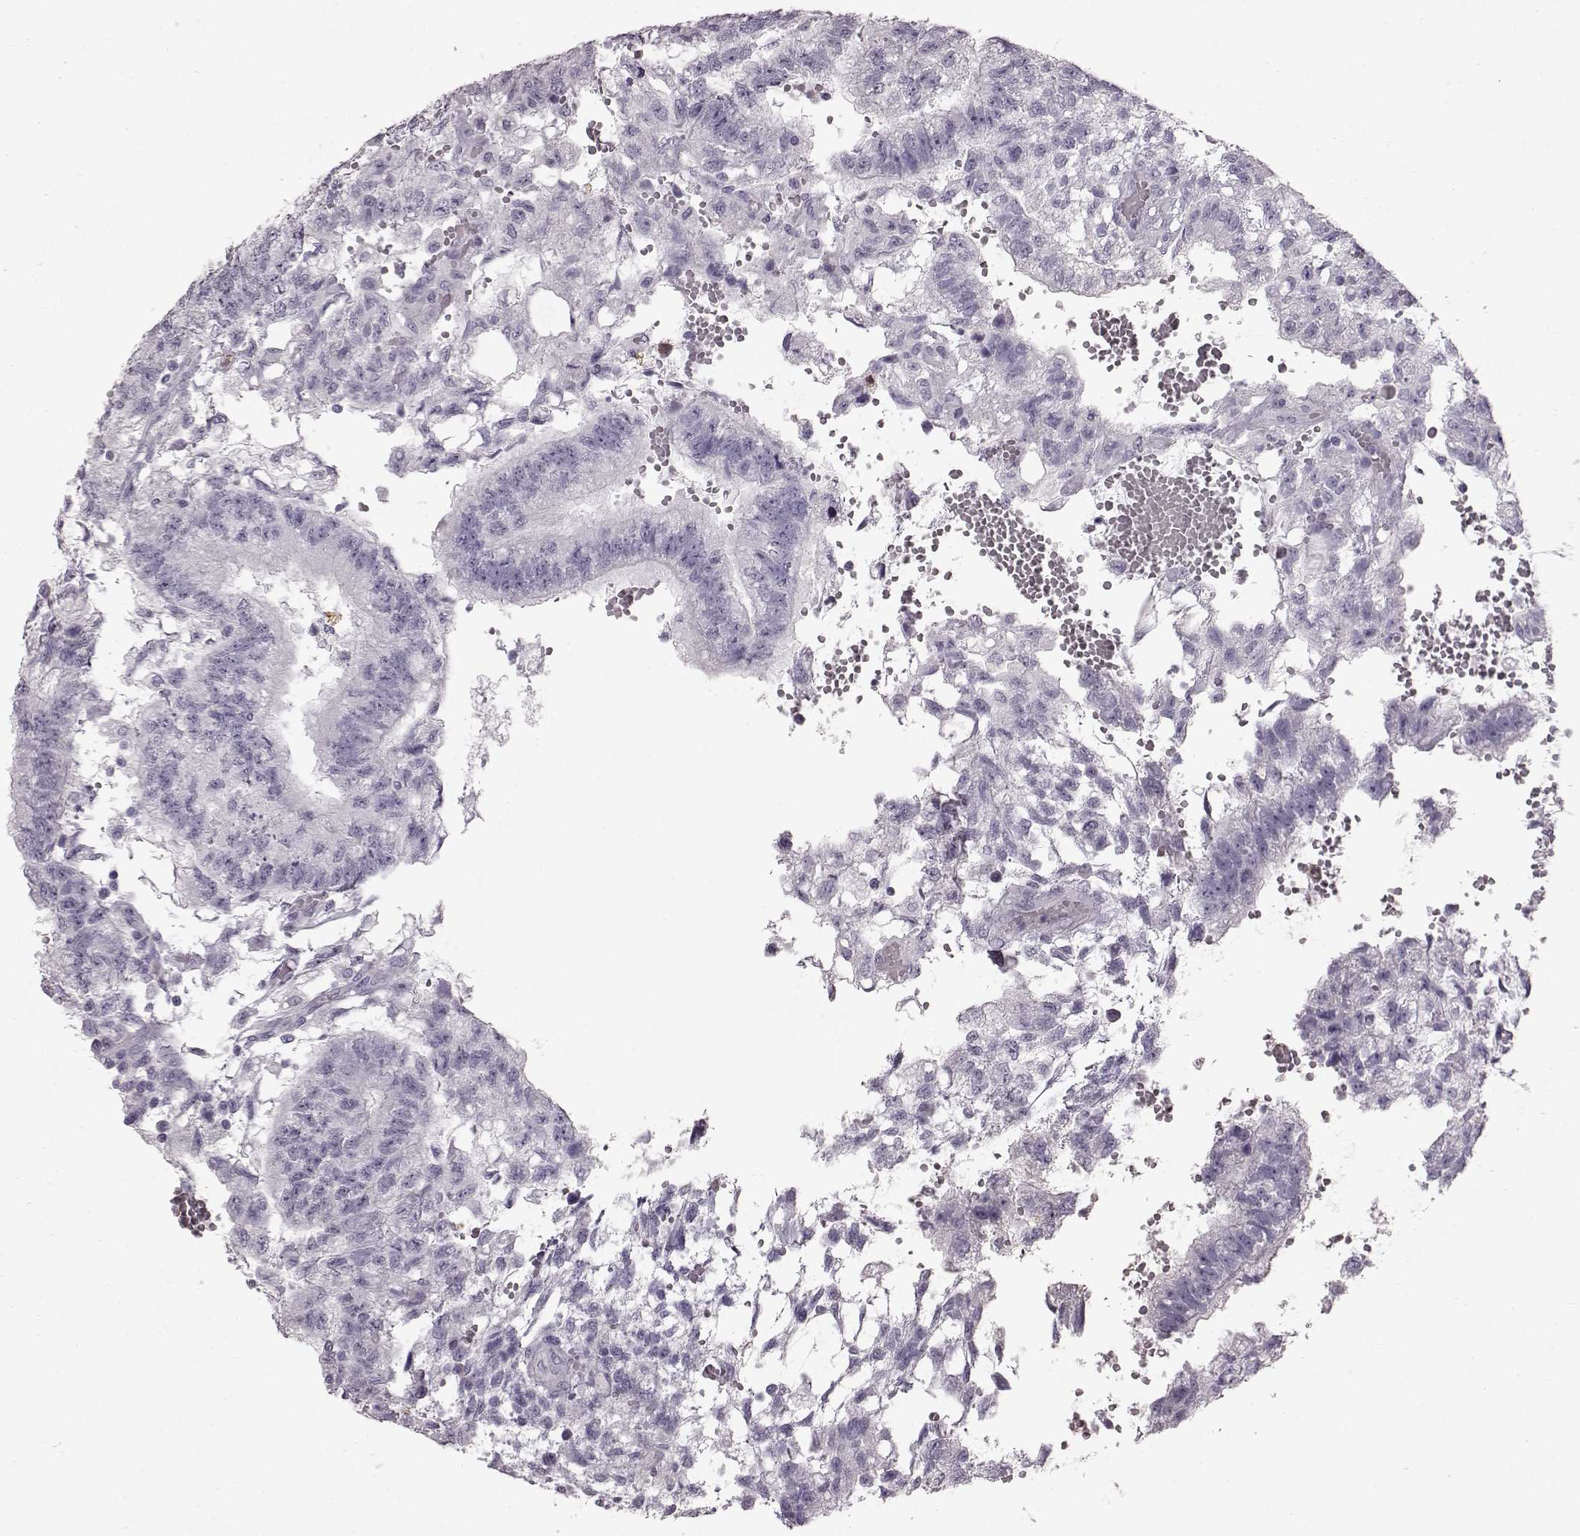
{"staining": {"intensity": "negative", "quantity": "none", "location": "none"}, "tissue": "testis cancer", "cell_type": "Tumor cells", "image_type": "cancer", "snomed": [{"axis": "morphology", "description": "Carcinoma, Embryonal, NOS"}, {"axis": "topography", "description": "Testis"}], "caption": "Immunohistochemistry micrograph of neoplastic tissue: human testis embryonal carcinoma stained with DAB exhibits no significant protein staining in tumor cells.", "gene": "FUT4", "patient": {"sex": "male", "age": 32}}